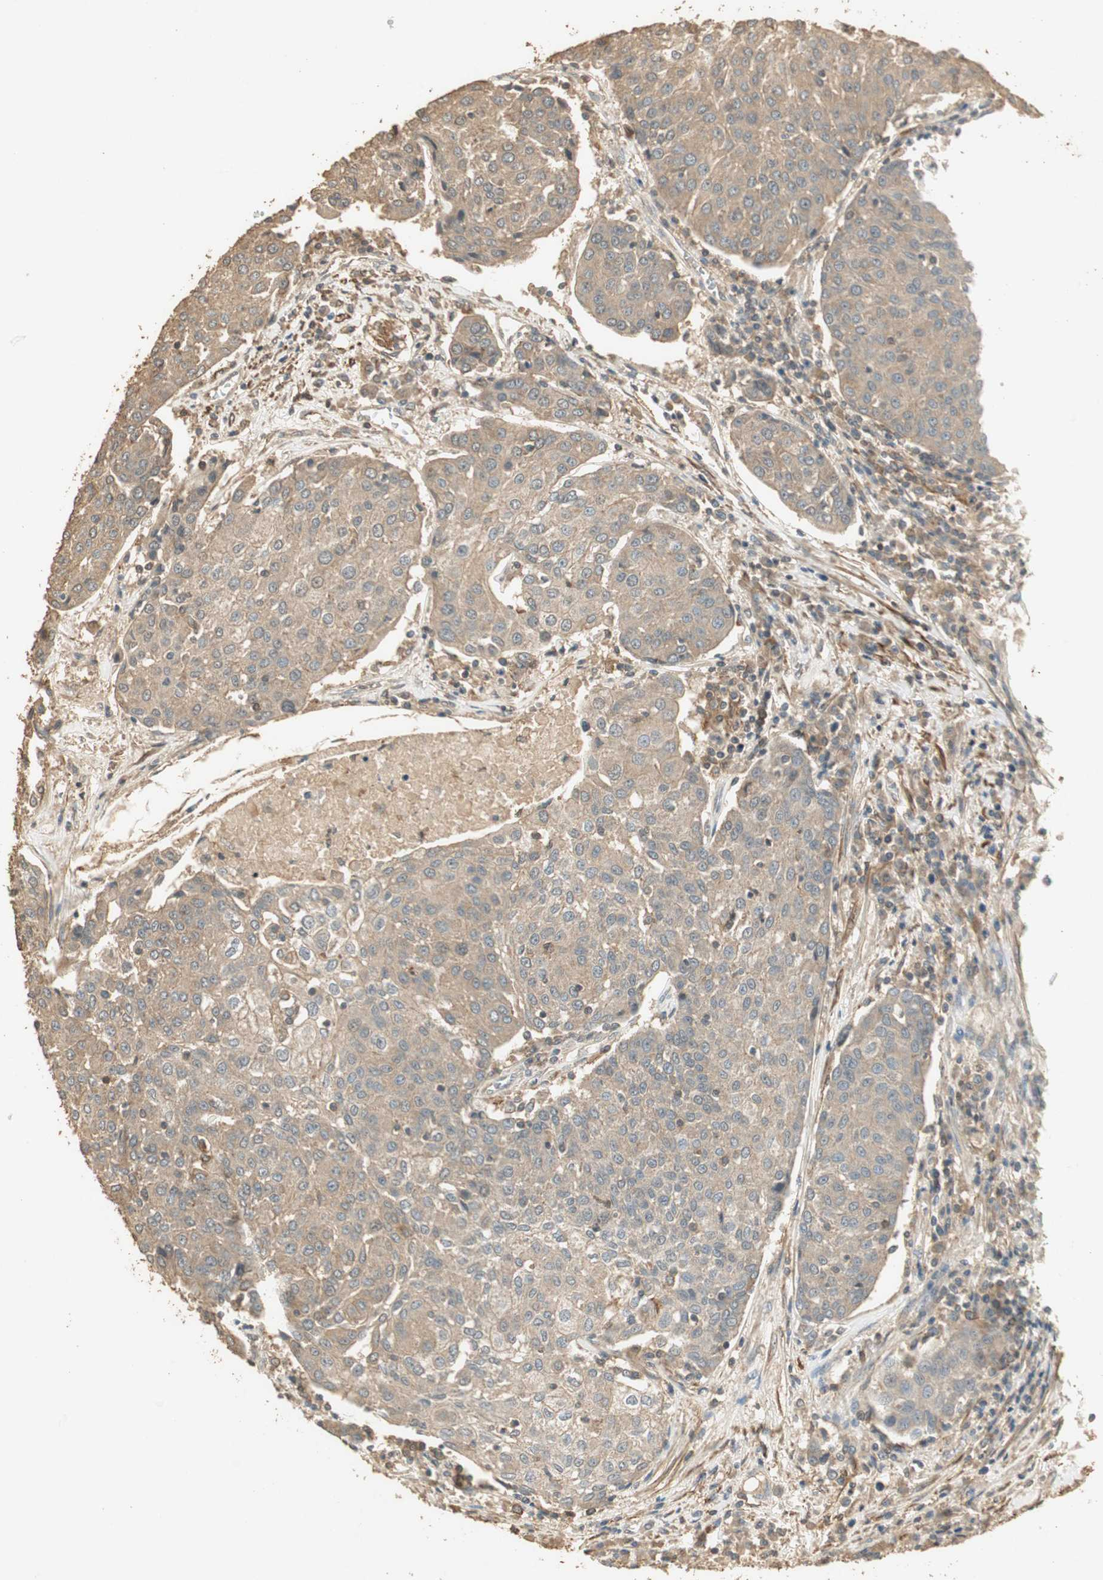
{"staining": {"intensity": "moderate", "quantity": "25%-75%", "location": "cytoplasmic/membranous"}, "tissue": "urothelial cancer", "cell_type": "Tumor cells", "image_type": "cancer", "snomed": [{"axis": "morphology", "description": "Urothelial carcinoma, High grade"}, {"axis": "topography", "description": "Urinary bladder"}], "caption": "An image showing moderate cytoplasmic/membranous positivity in approximately 25%-75% of tumor cells in urothelial cancer, as visualized by brown immunohistochemical staining.", "gene": "USP2", "patient": {"sex": "female", "age": 85}}